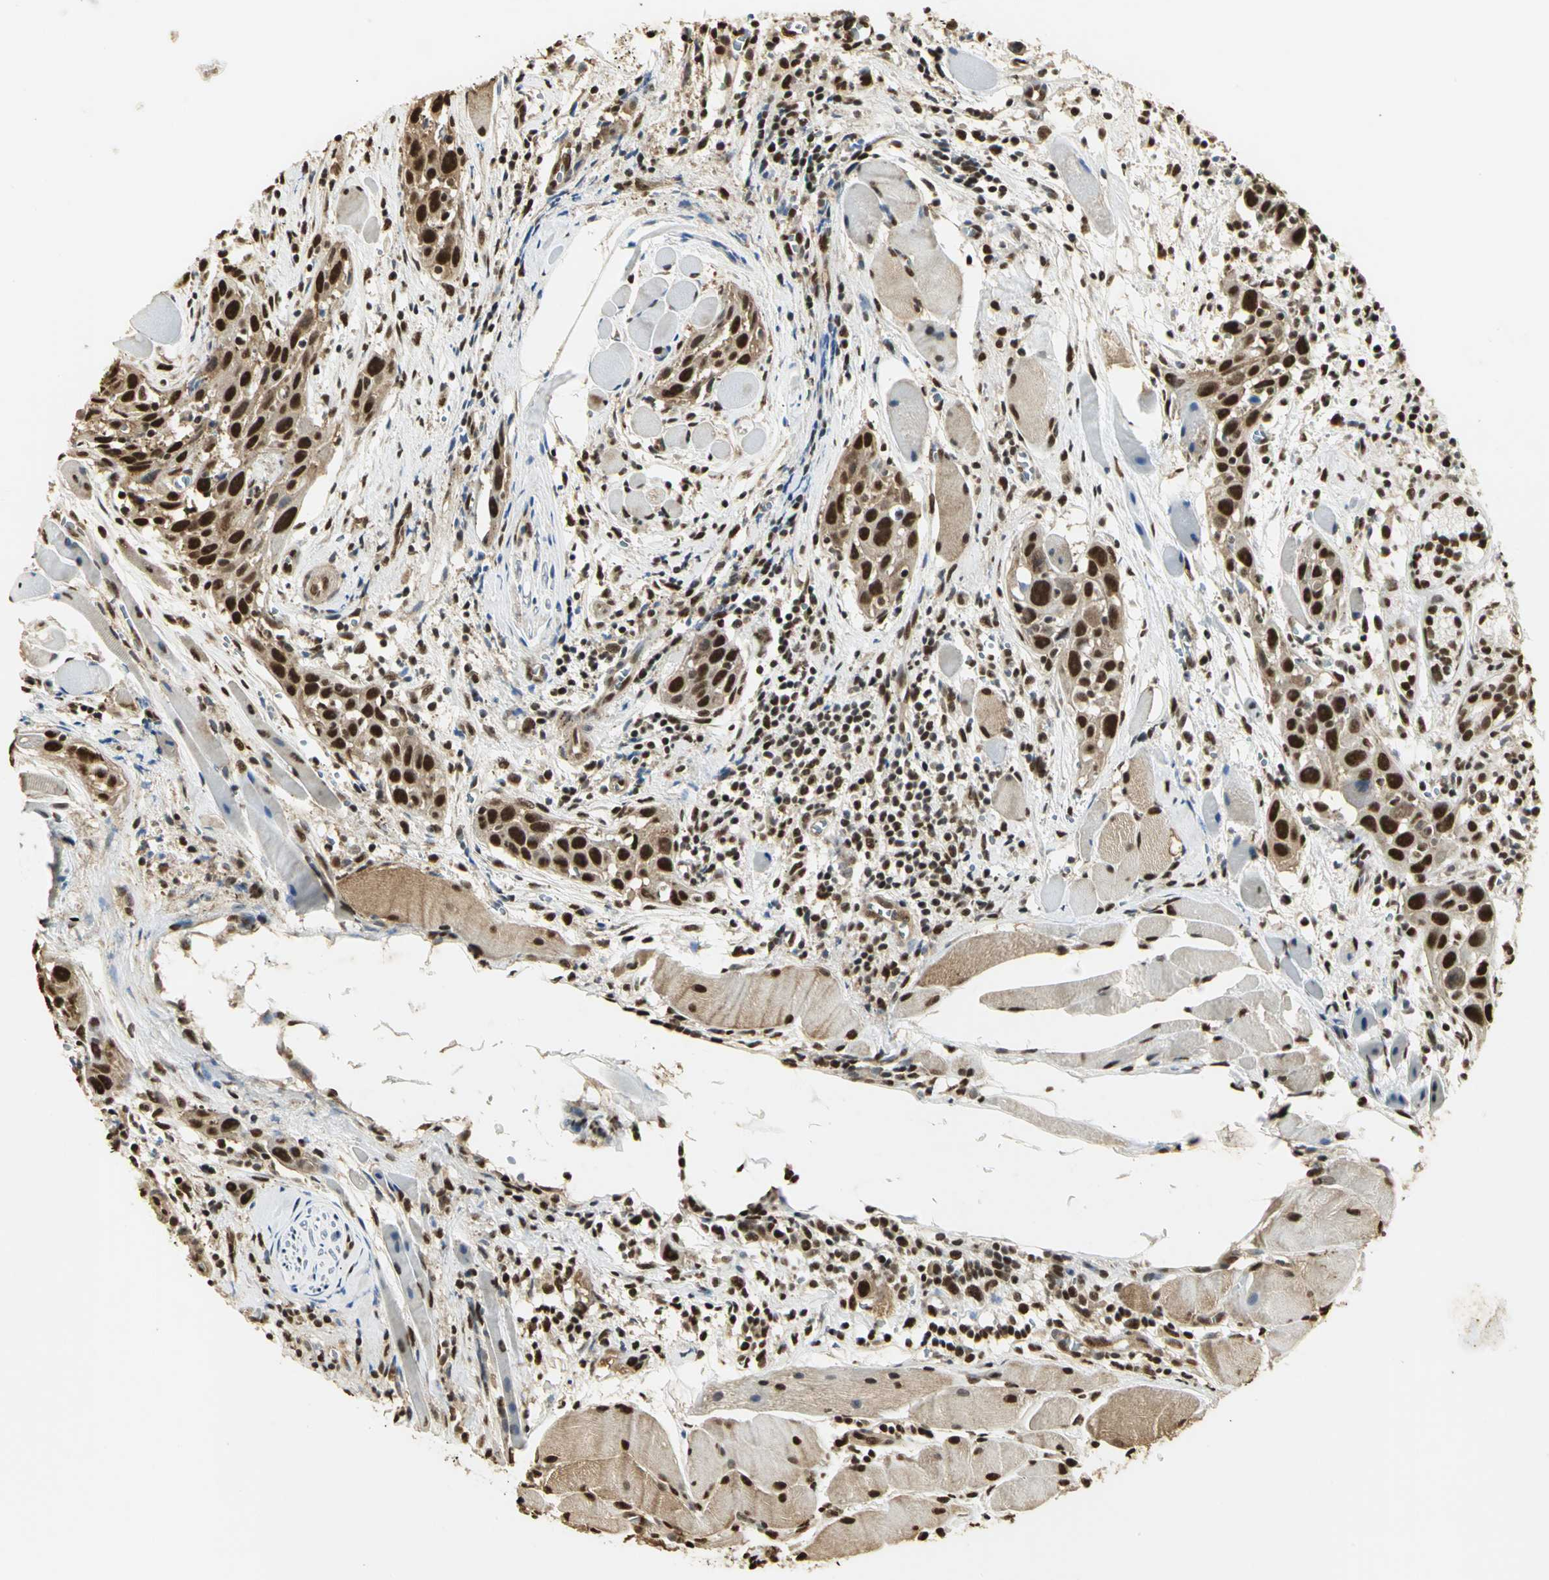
{"staining": {"intensity": "strong", "quantity": ">75%", "location": "cytoplasmic/membranous,nuclear"}, "tissue": "head and neck cancer", "cell_type": "Tumor cells", "image_type": "cancer", "snomed": [{"axis": "morphology", "description": "Squamous cell carcinoma, NOS"}, {"axis": "topography", "description": "Oral tissue"}, {"axis": "topography", "description": "Head-Neck"}], "caption": "This image reveals immunohistochemistry (IHC) staining of squamous cell carcinoma (head and neck), with high strong cytoplasmic/membranous and nuclear positivity in approximately >75% of tumor cells.", "gene": "SET", "patient": {"sex": "female", "age": 50}}